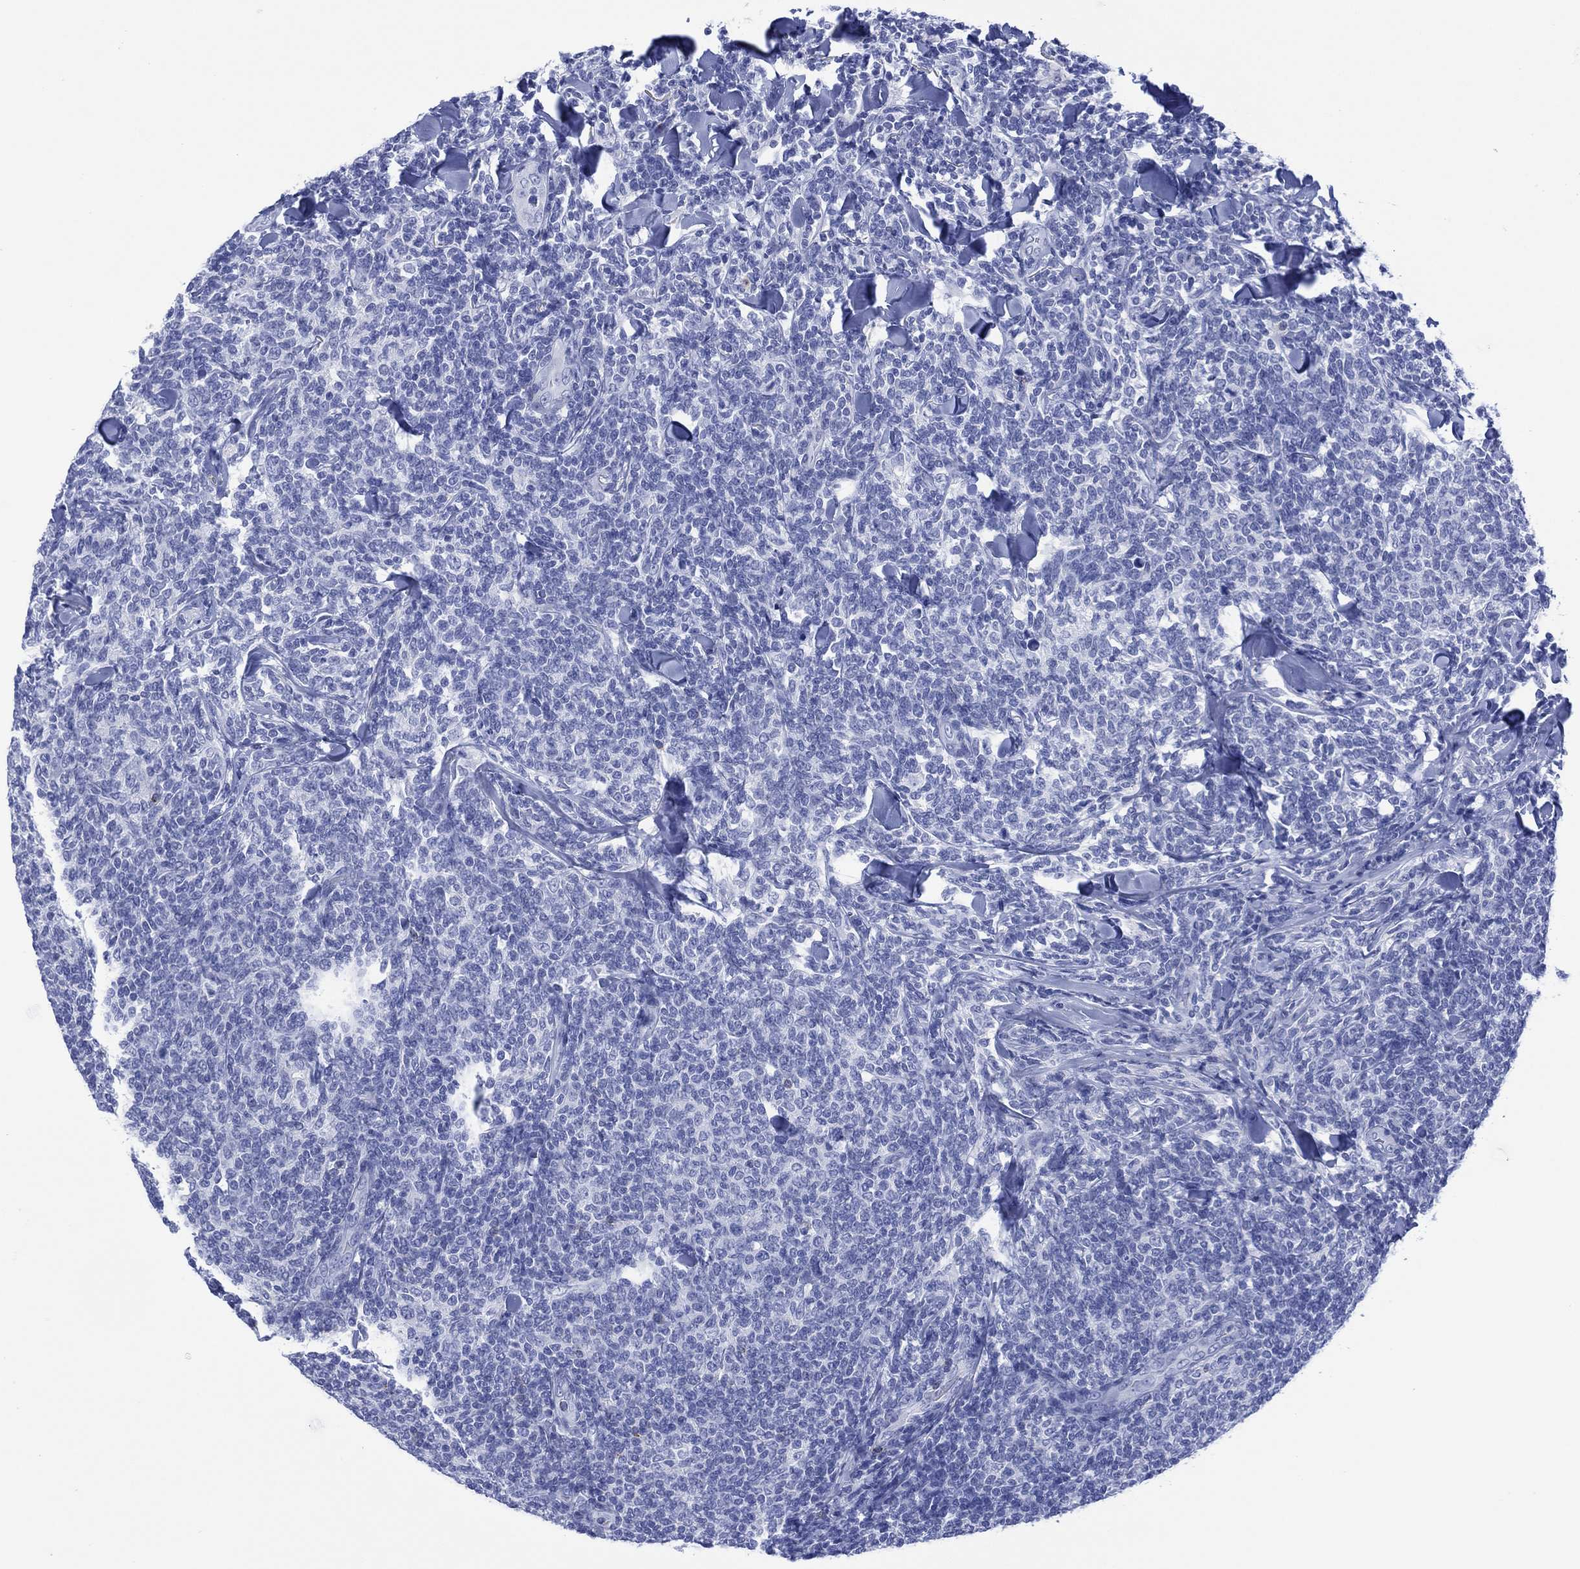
{"staining": {"intensity": "negative", "quantity": "none", "location": "none"}, "tissue": "lymphoma", "cell_type": "Tumor cells", "image_type": "cancer", "snomed": [{"axis": "morphology", "description": "Malignant lymphoma, non-Hodgkin's type, Low grade"}, {"axis": "topography", "description": "Lymph node"}], "caption": "Lymphoma was stained to show a protein in brown. There is no significant expression in tumor cells. (Immunohistochemistry, brightfield microscopy, high magnification).", "gene": "DPP4", "patient": {"sex": "female", "age": 56}}